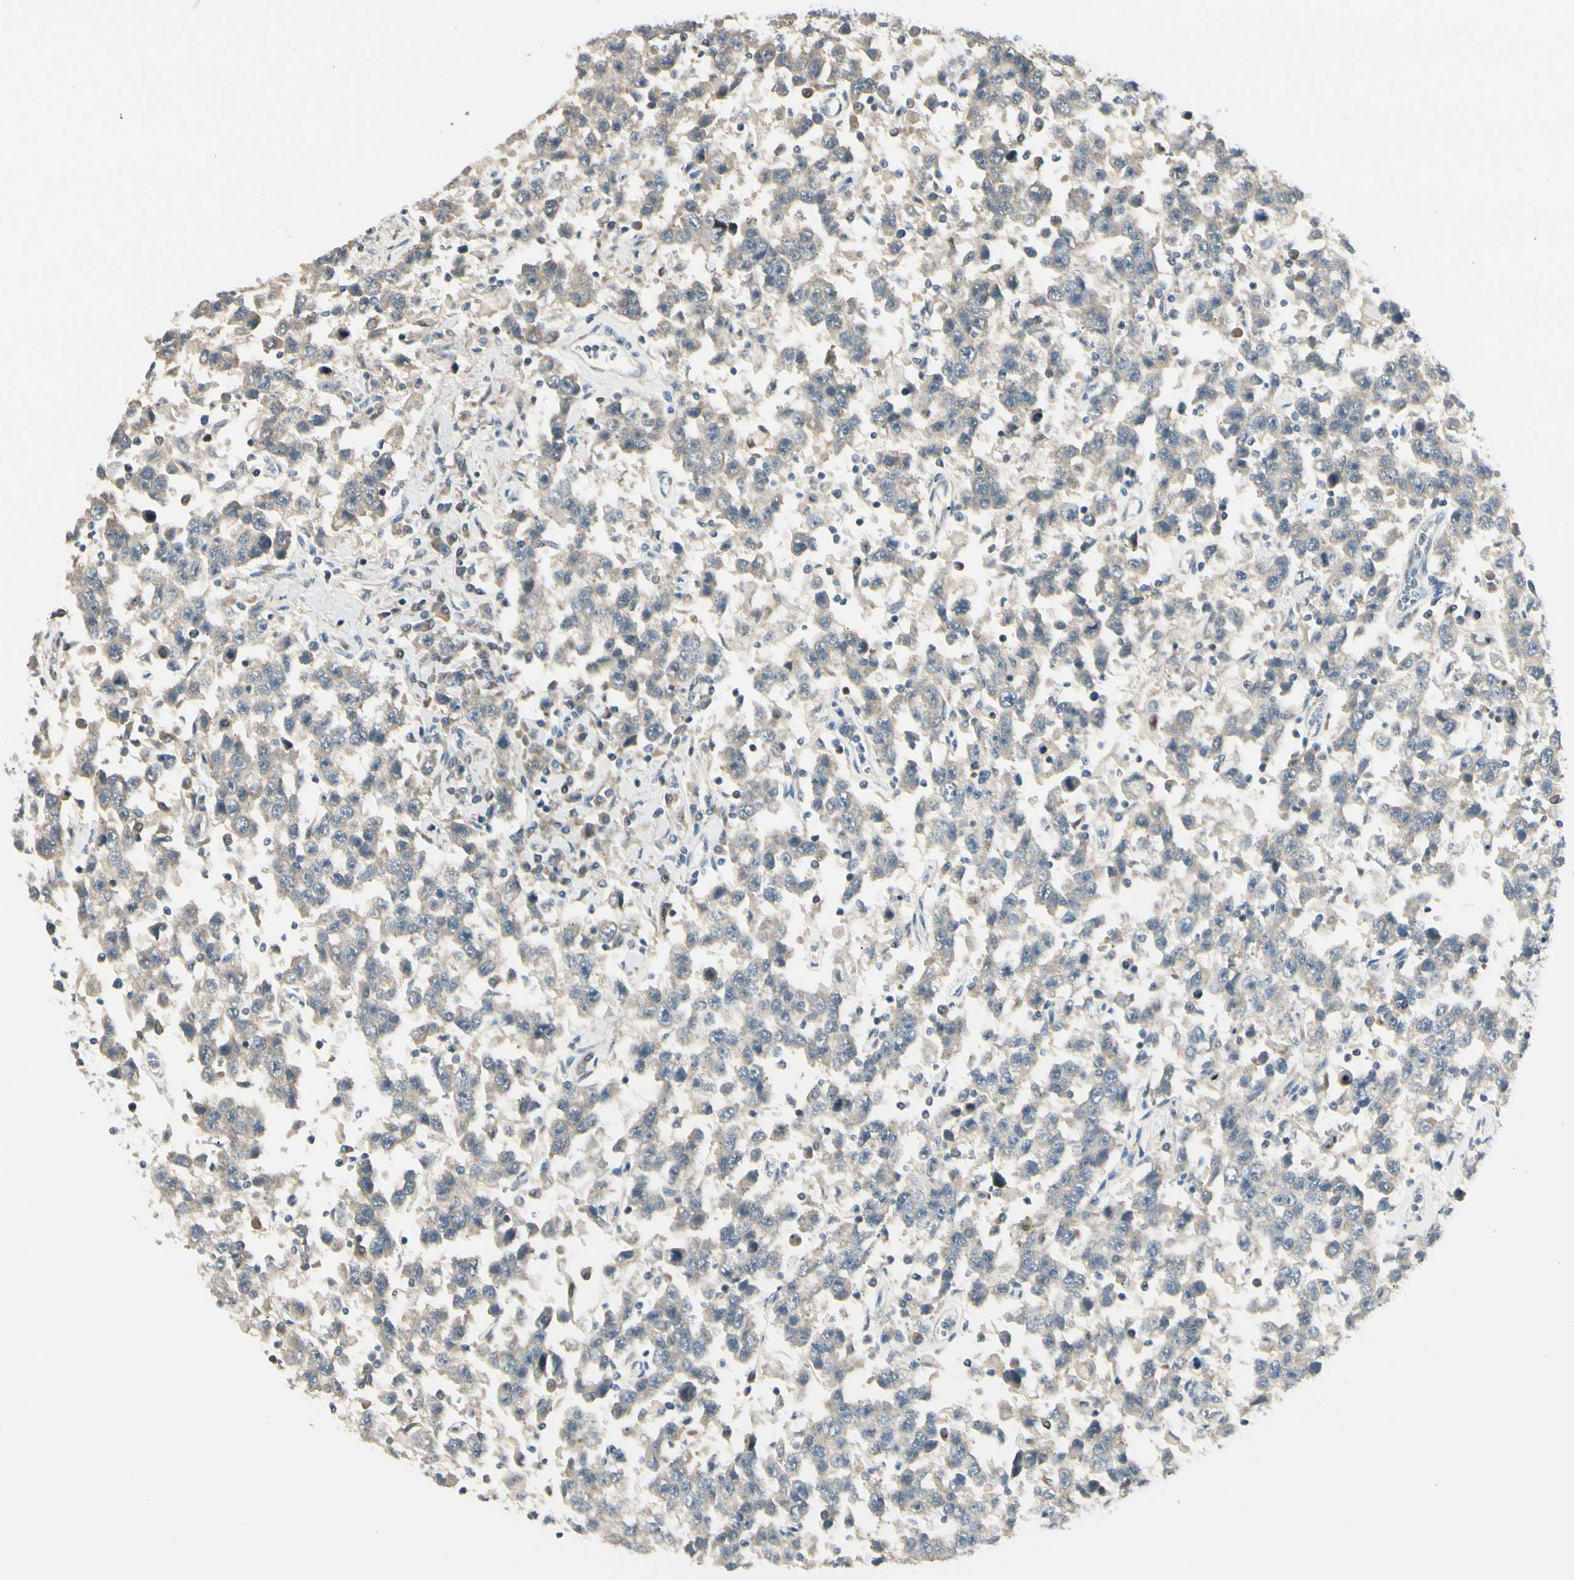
{"staining": {"intensity": "weak", "quantity": ">75%", "location": "cytoplasmic/membranous"}, "tissue": "testis cancer", "cell_type": "Tumor cells", "image_type": "cancer", "snomed": [{"axis": "morphology", "description": "Seminoma, NOS"}, {"axis": "topography", "description": "Testis"}], "caption": "Immunohistochemistry (IHC) (DAB) staining of human testis cancer reveals weak cytoplasmic/membranous protein positivity in about >75% of tumor cells.", "gene": "P4HA3", "patient": {"sex": "male", "age": 41}}